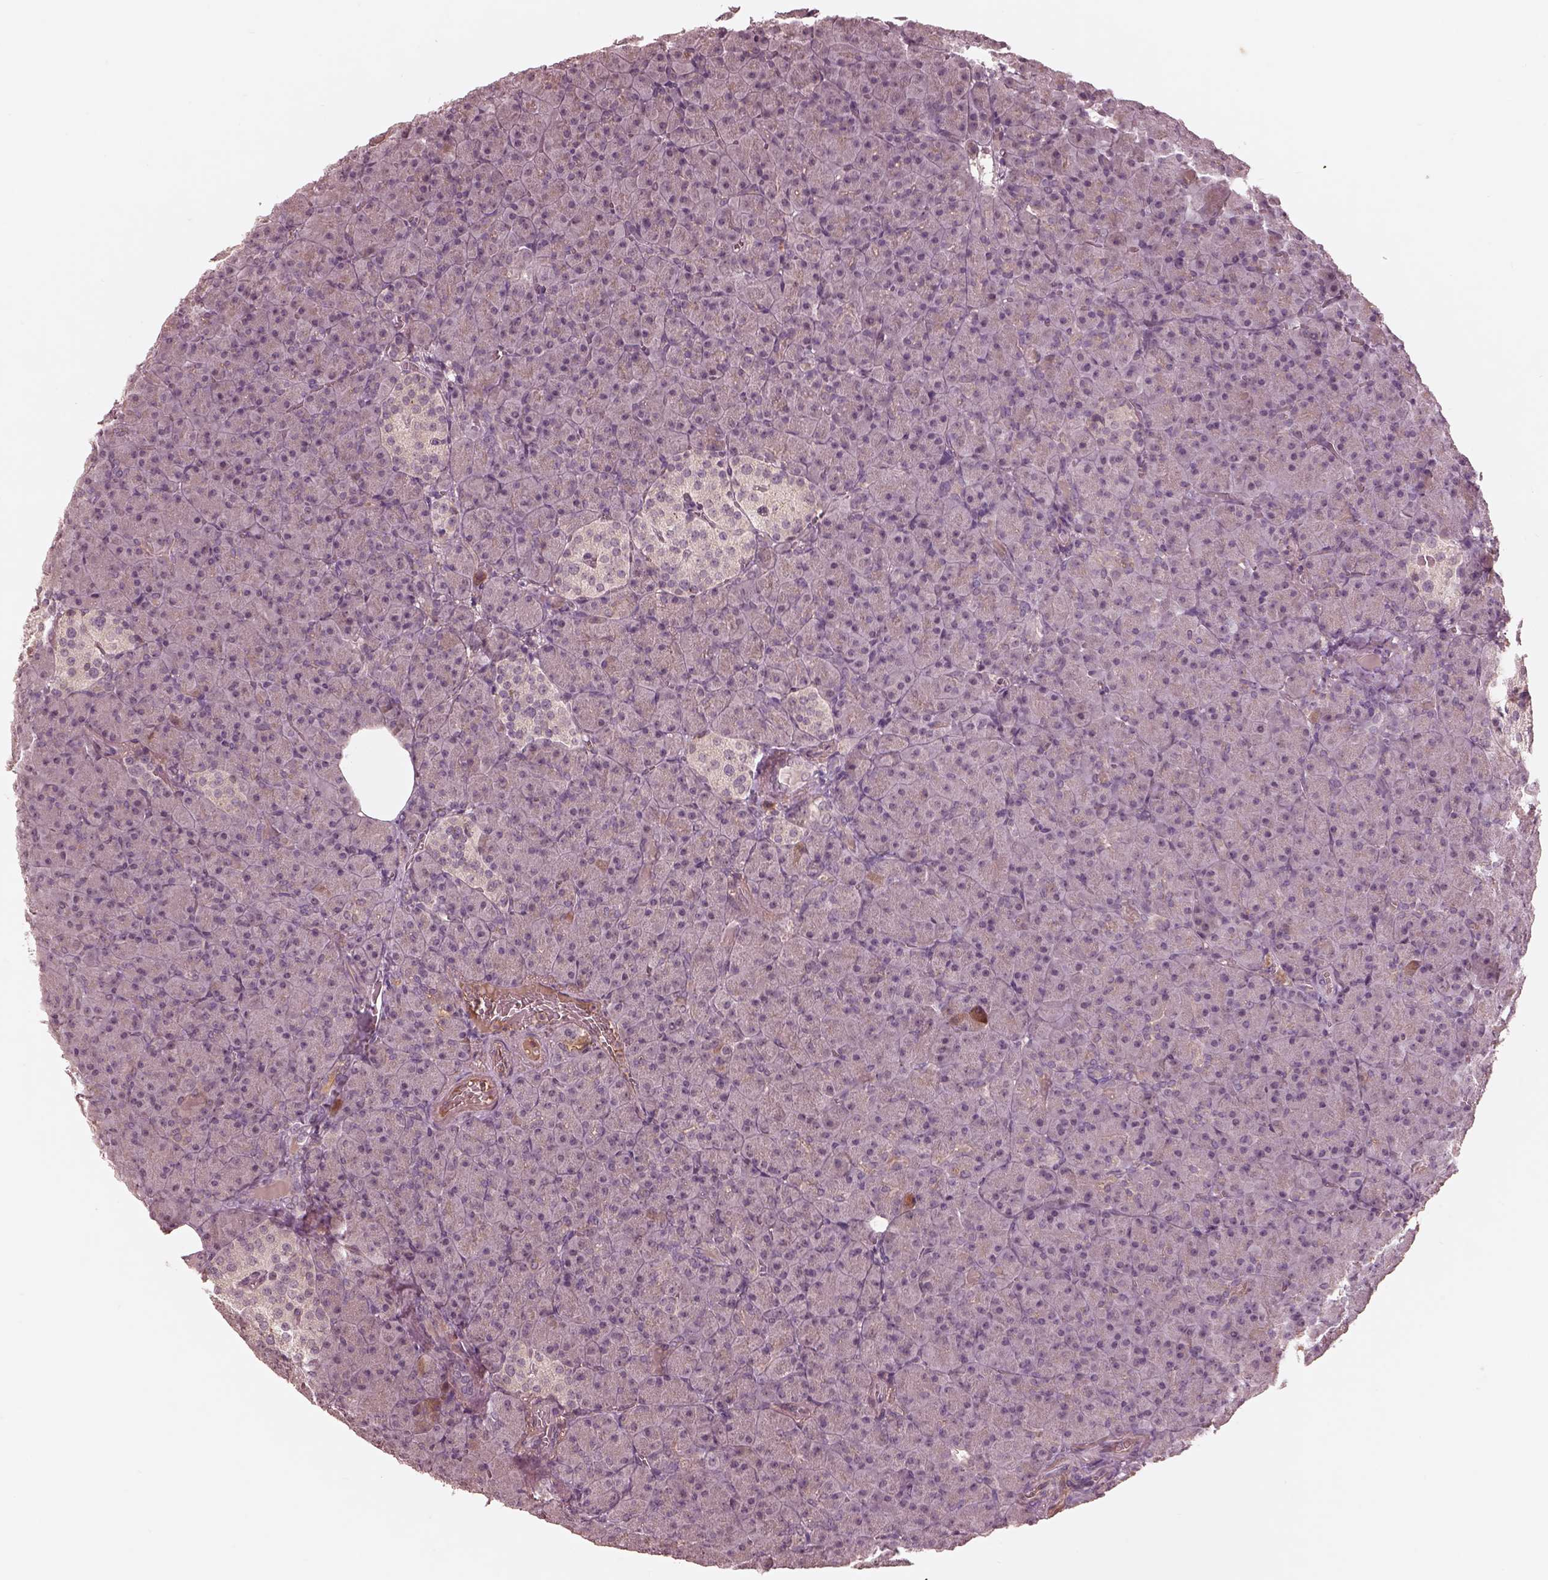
{"staining": {"intensity": "weak", "quantity": "25%-75%", "location": "cytoplasmic/membranous"}, "tissue": "pancreas", "cell_type": "Exocrine glandular cells", "image_type": "normal", "snomed": [{"axis": "morphology", "description": "Normal tissue, NOS"}, {"axis": "topography", "description": "Pancreas"}], "caption": "A micrograph of pancreas stained for a protein exhibits weak cytoplasmic/membranous brown staining in exocrine glandular cells. (DAB = brown stain, brightfield microscopy at high magnification).", "gene": "TF", "patient": {"sex": "female", "age": 74}}